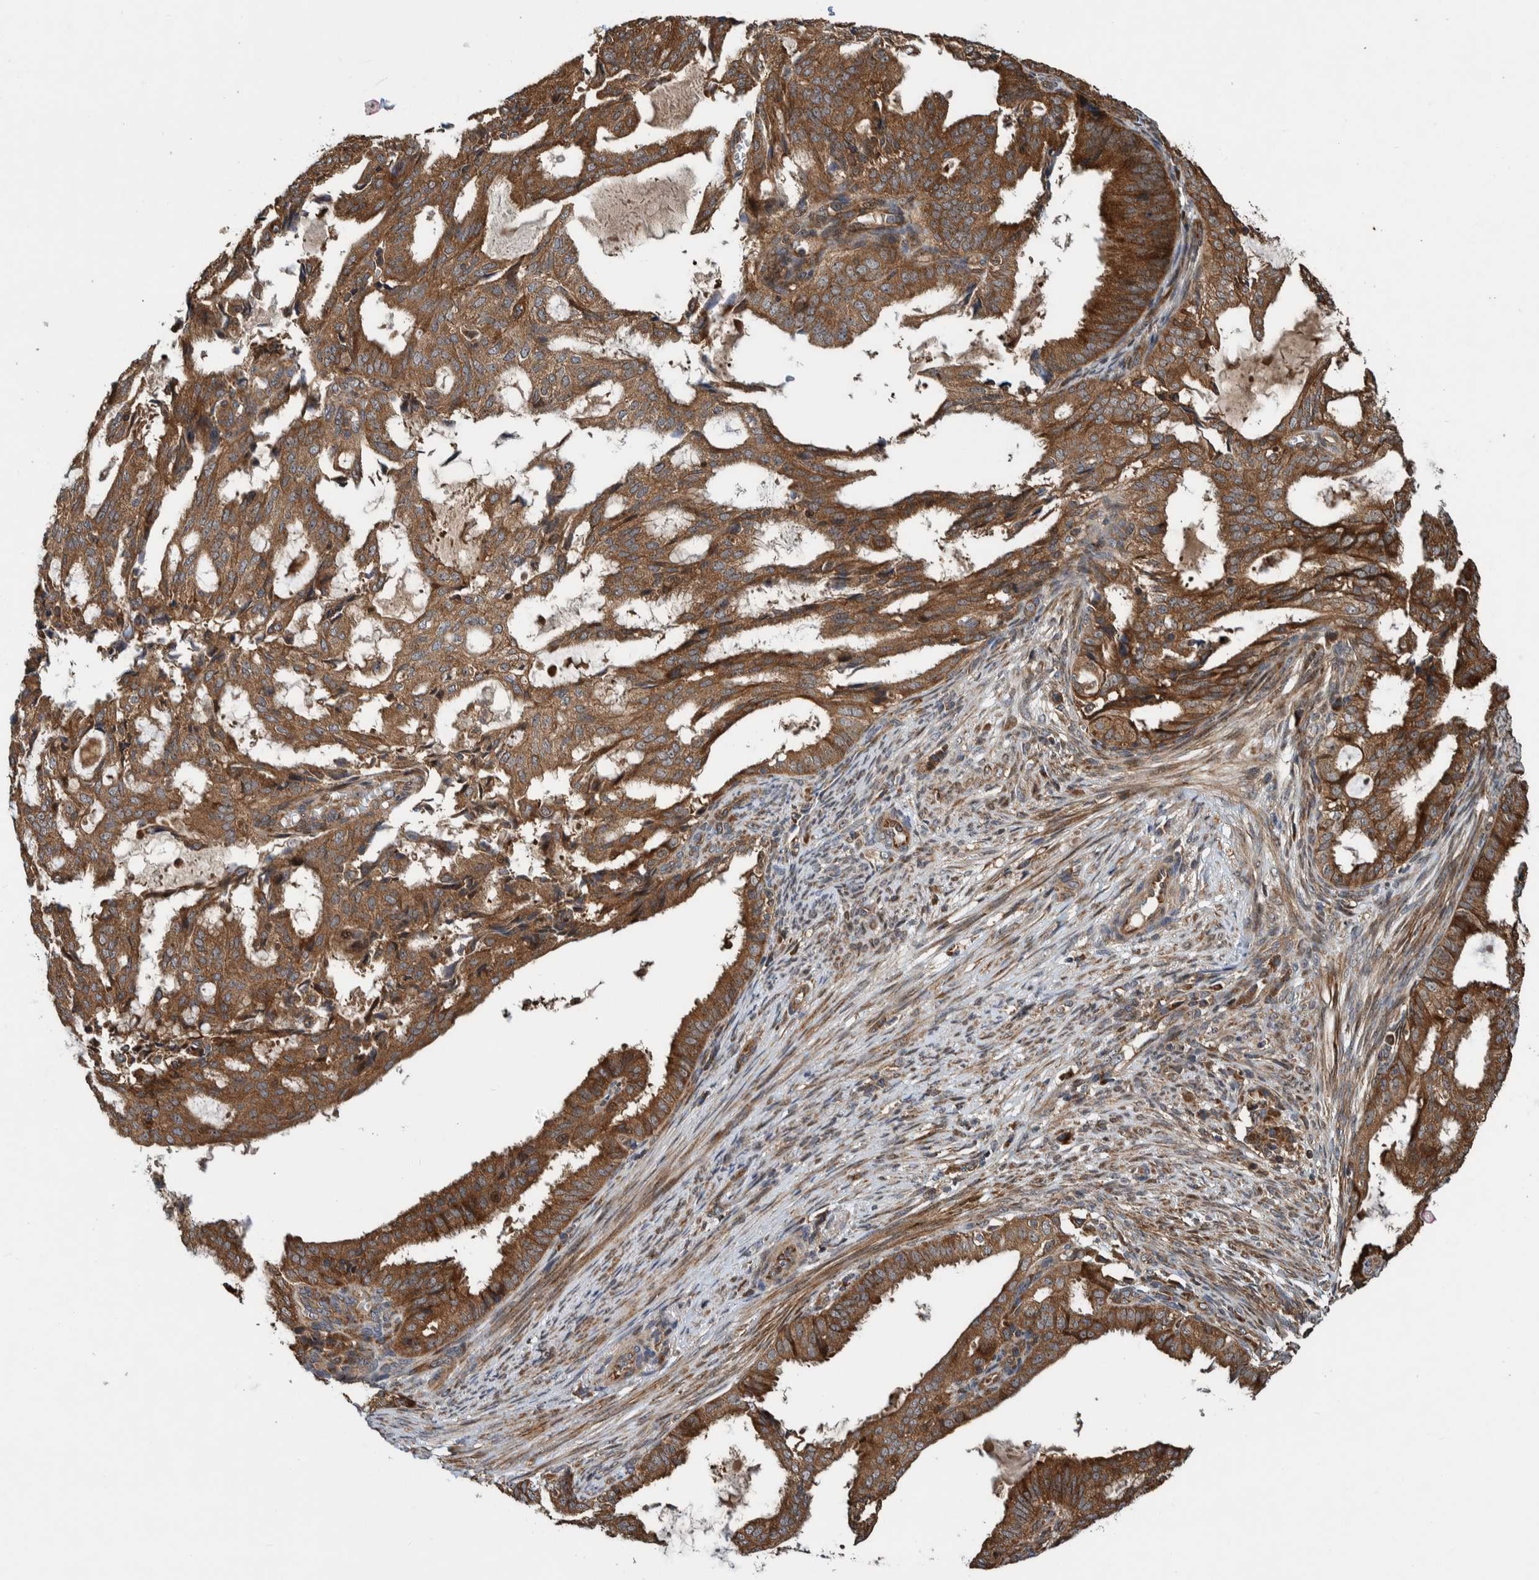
{"staining": {"intensity": "strong", "quantity": ">75%", "location": "cytoplasmic/membranous"}, "tissue": "endometrial cancer", "cell_type": "Tumor cells", "image_type": "cancer", "snomed": [{"axis": "morphology", "description": "Adenocarcinoma, NOS"}, {"axis": "topography", "description": "Endometrium"}], "caption": "Human endometrial cancer (adenocarcinoma) stained with a protein marker displays strong staining in tumor cells.", "gene": "CCDC57", "patient": {"sex": "female", "age": 58}}